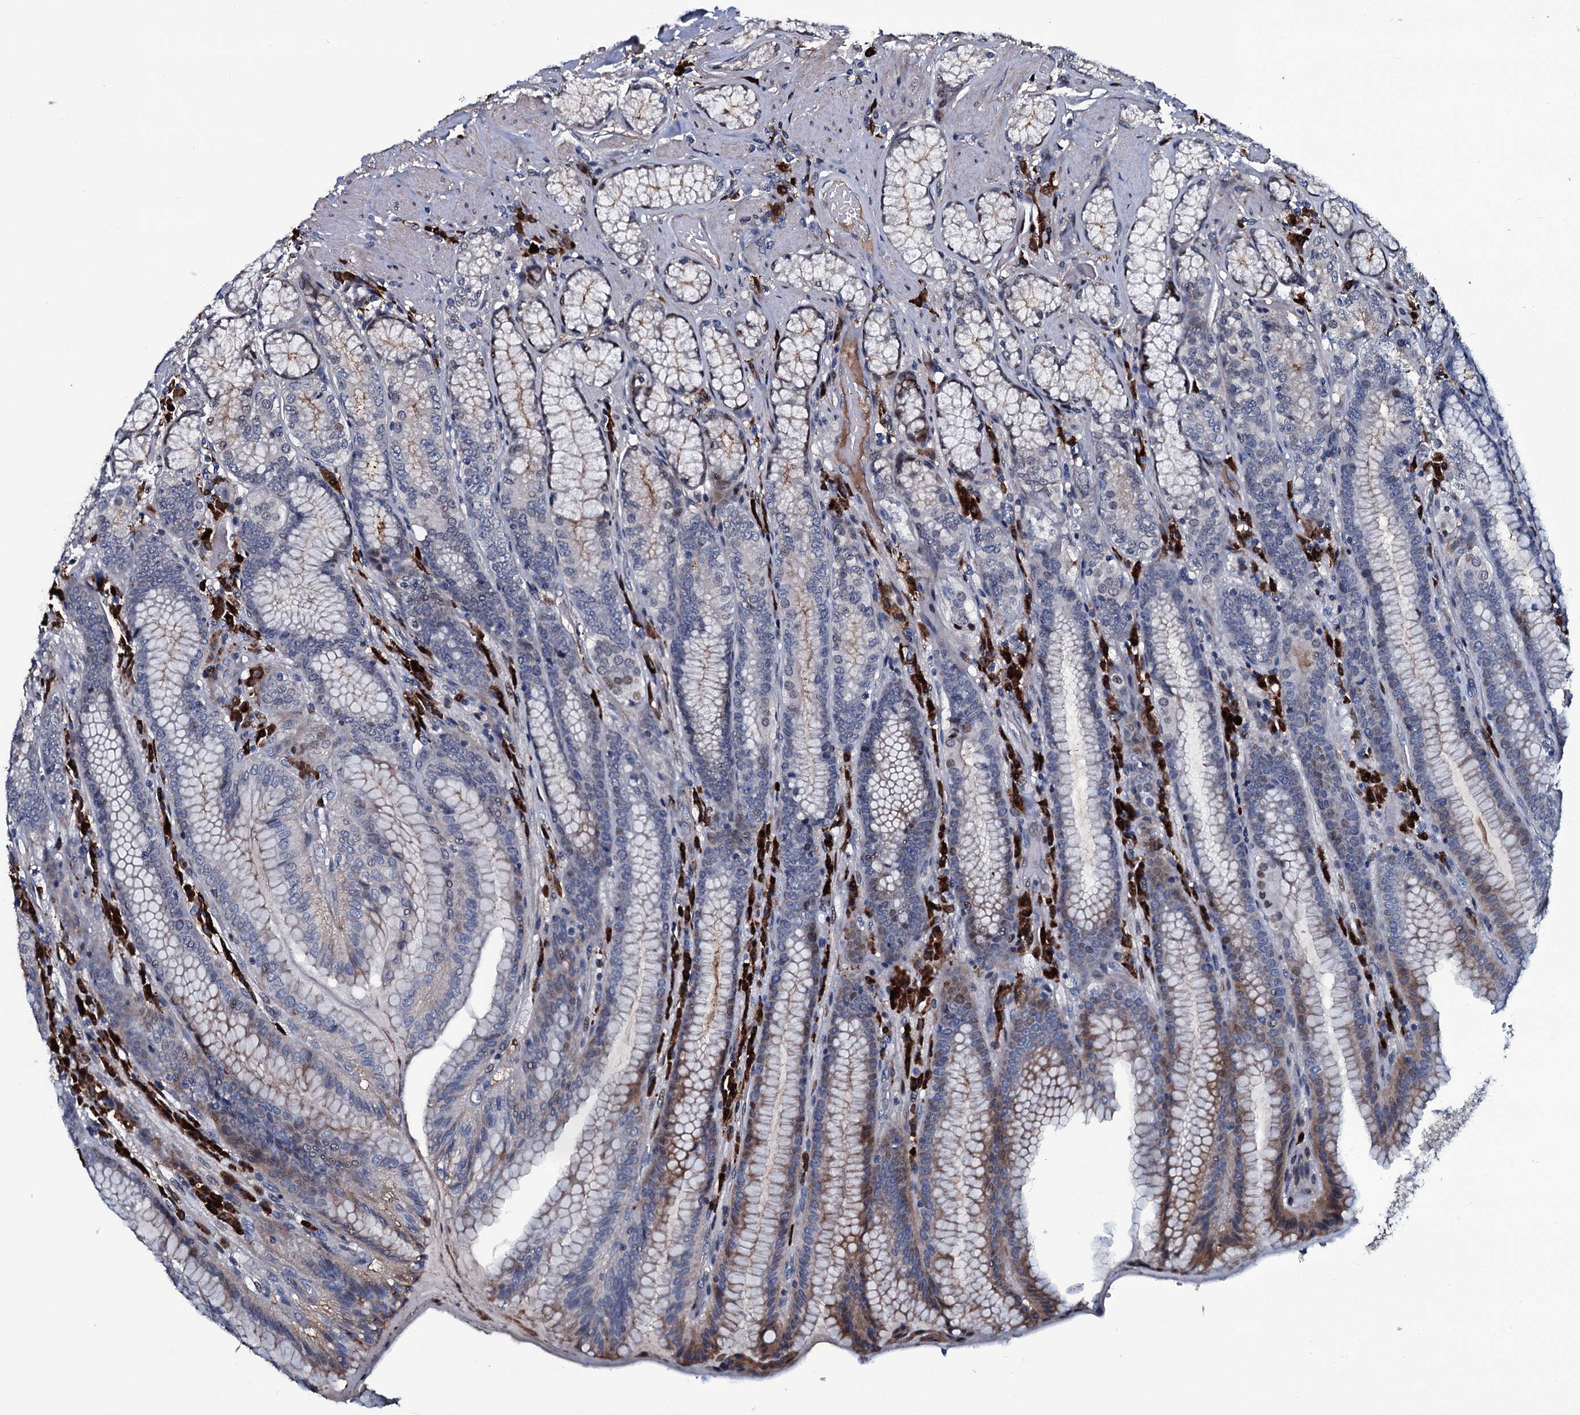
{"staining": {"intensity": "moderate", "quantity": "<25%", "location": "cytoplasmic/membranous,nuclear"}, "tissue": "stomach", "cell_type": "Glandular cells", "image_type": "normal", "snomed": [{"axis": "morphology", "description": "Normal tissue, NOS"}, {"axis": "topography", "description": "Stomach, upper"}, {"axis": "topography", "description": "Stomach, lower"}], "caption": "A brown stain shows moderate cytoplasmic/membranous,nuclear expression of a protein in glandular cells of benign human stomach. The staining was performed using DAB (3,3'-diaminobenzidine), with brown indicating positive protein expression. Nuclei are stained blue with hematoxylin.", "gene": "LYG2", "patient": {"sex": "female", "age": 76}}